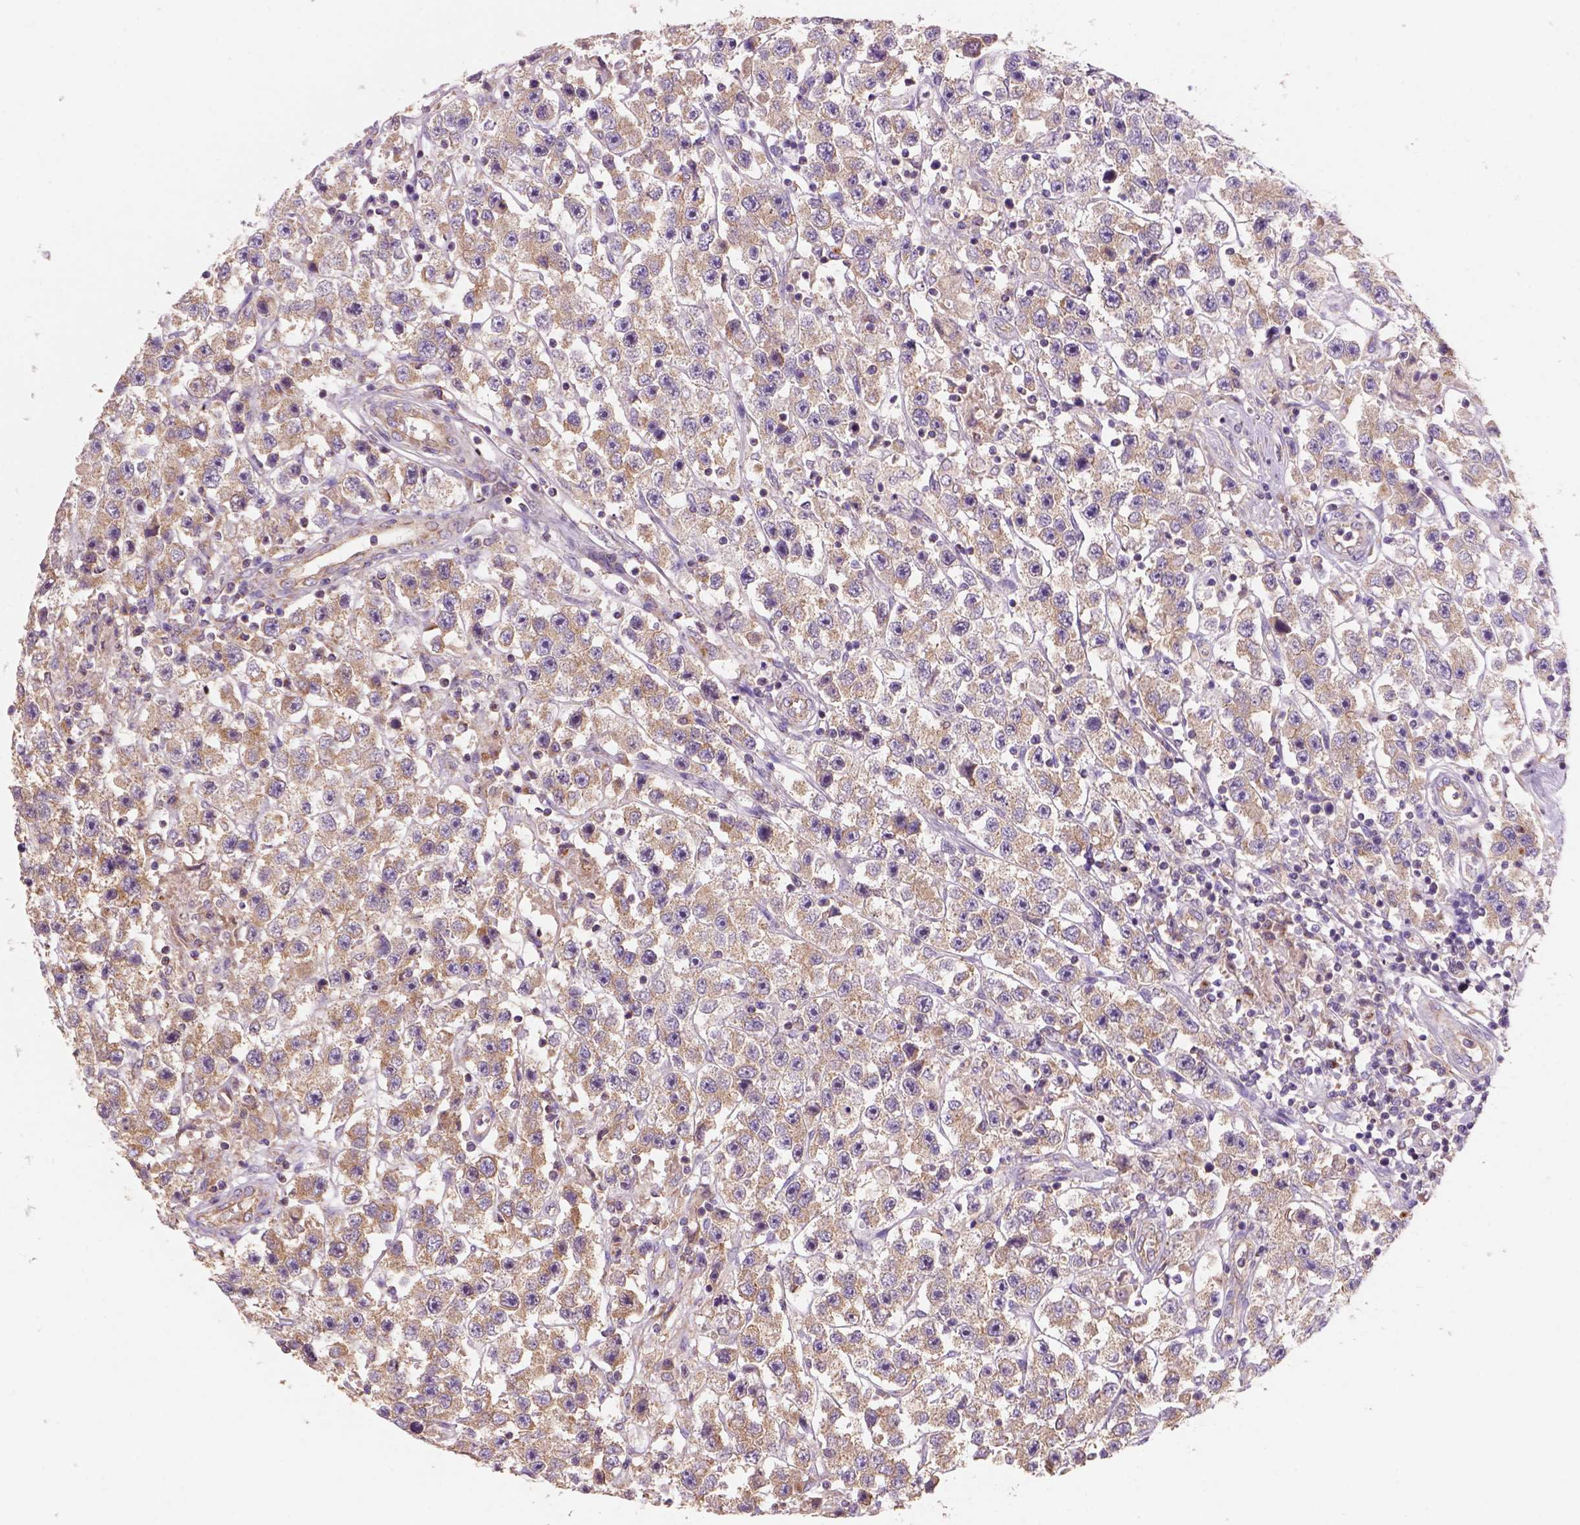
{"staining": {"intensity": "weak", "quantity": ">75%", "location": "cytoplasmic/membranous"}, "tissue": "testis cancer", "cell_type": "Tumor cells", "image_type": "cancer", "snomed": [{"axis": "morphology", "description": "Seminoma, NOS"}, {"axis": "topography", "description": "Testis"}], "caption": "The image displays a brown stain indicating the presence of a protein in the cytoplasmic/membranous of tumor cells in testis seminoma.", "gene": "WARS2", "patient": {"sex": "male", "age": 45}}